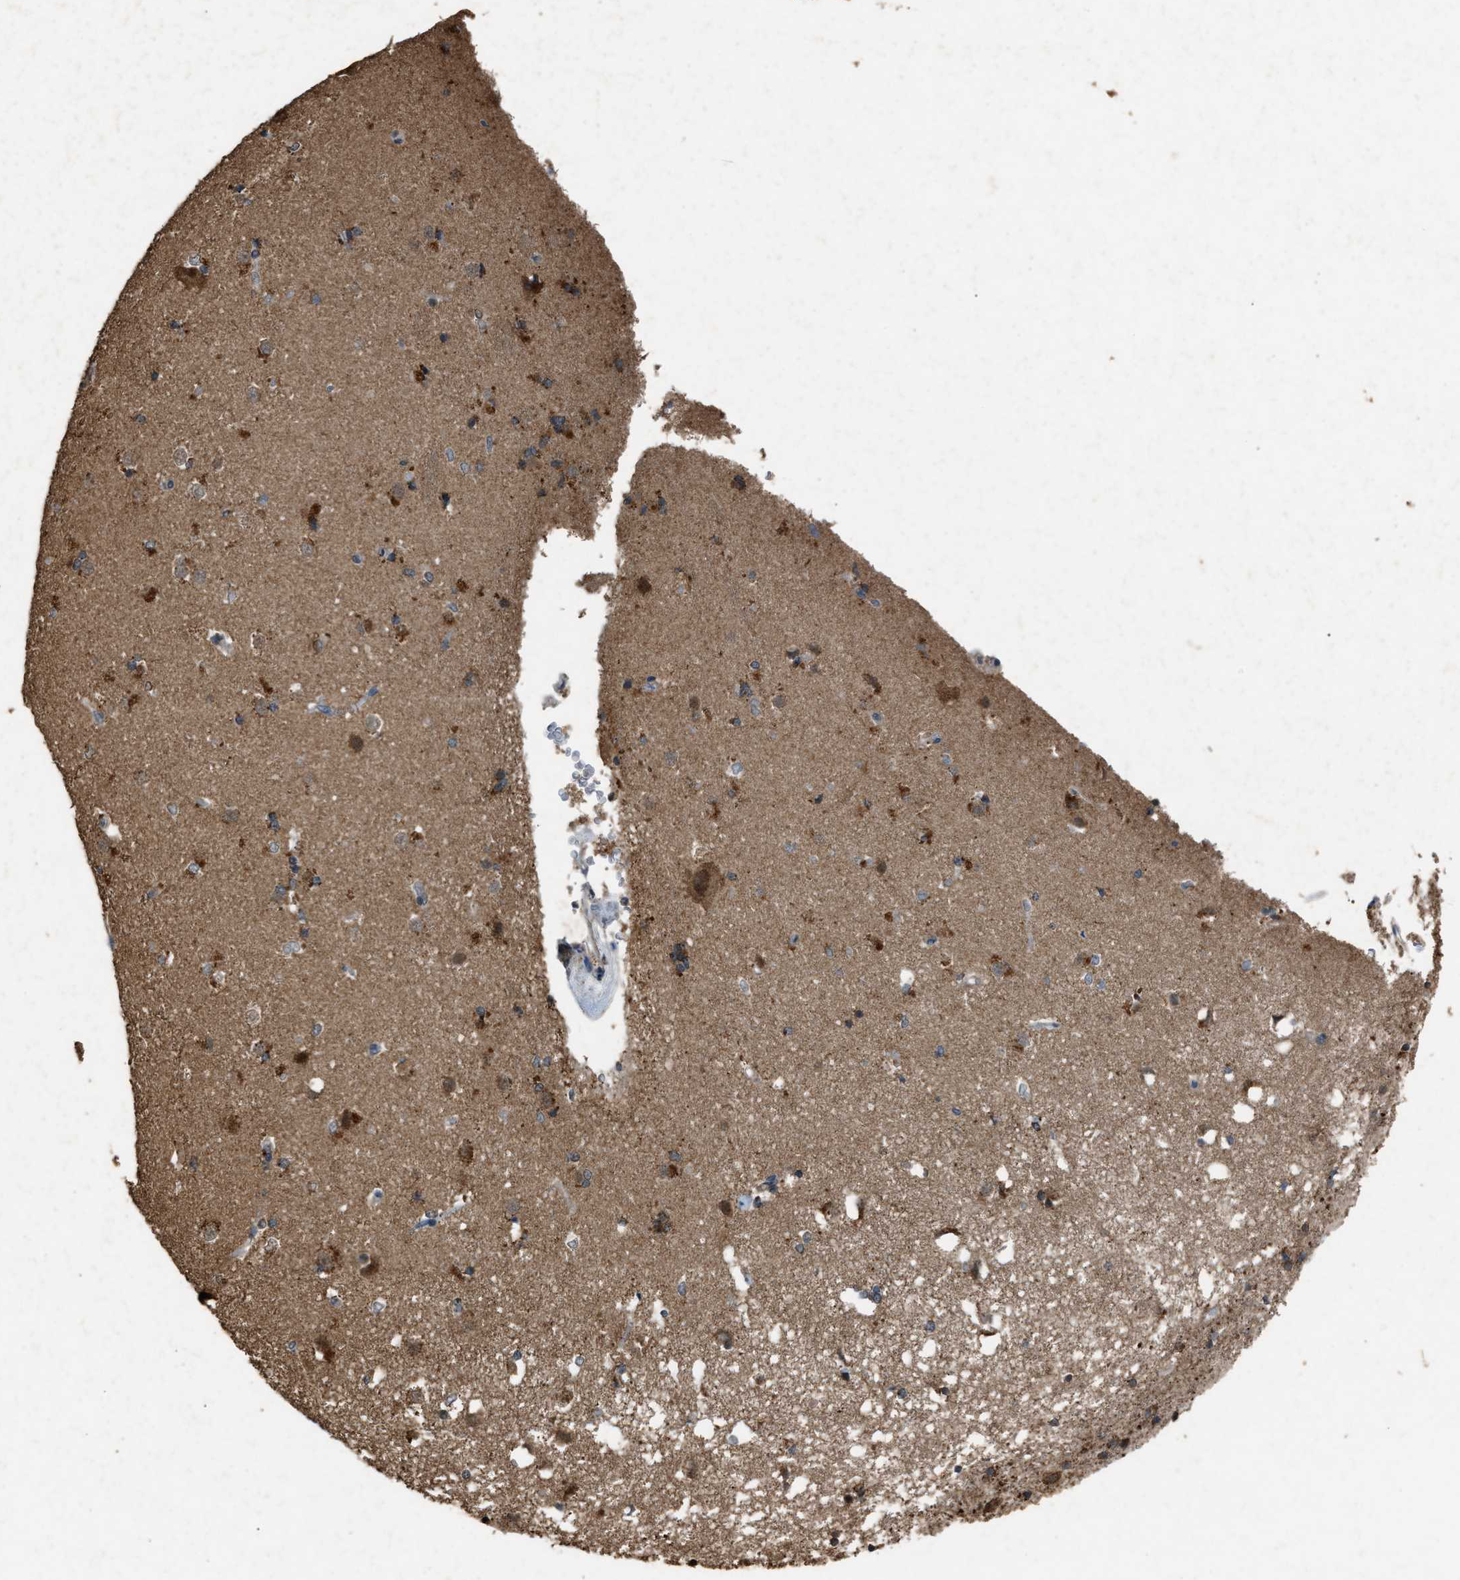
{"staining": {"intensity": "moderate", "quantity": "25%-75%", "location": "cytoplasmic/membranous"}, "tissue": "caudate", "cell_type": "Glial cells", "image_type": "normal", "snomed": [{"axis": "morphology", "description": "Normal tissue, NOS"}, {"axis": "topography", "description": "Lateral ventricle wall"}], "caption": "This is a histology image of immunohistochemistry staining of unremarkable caudate, which shows moderate positivity in the cytoplasmic/membranous of glial cells.", "gene": "PSMD1", "patient": {"sex": "female", "age": 19}}